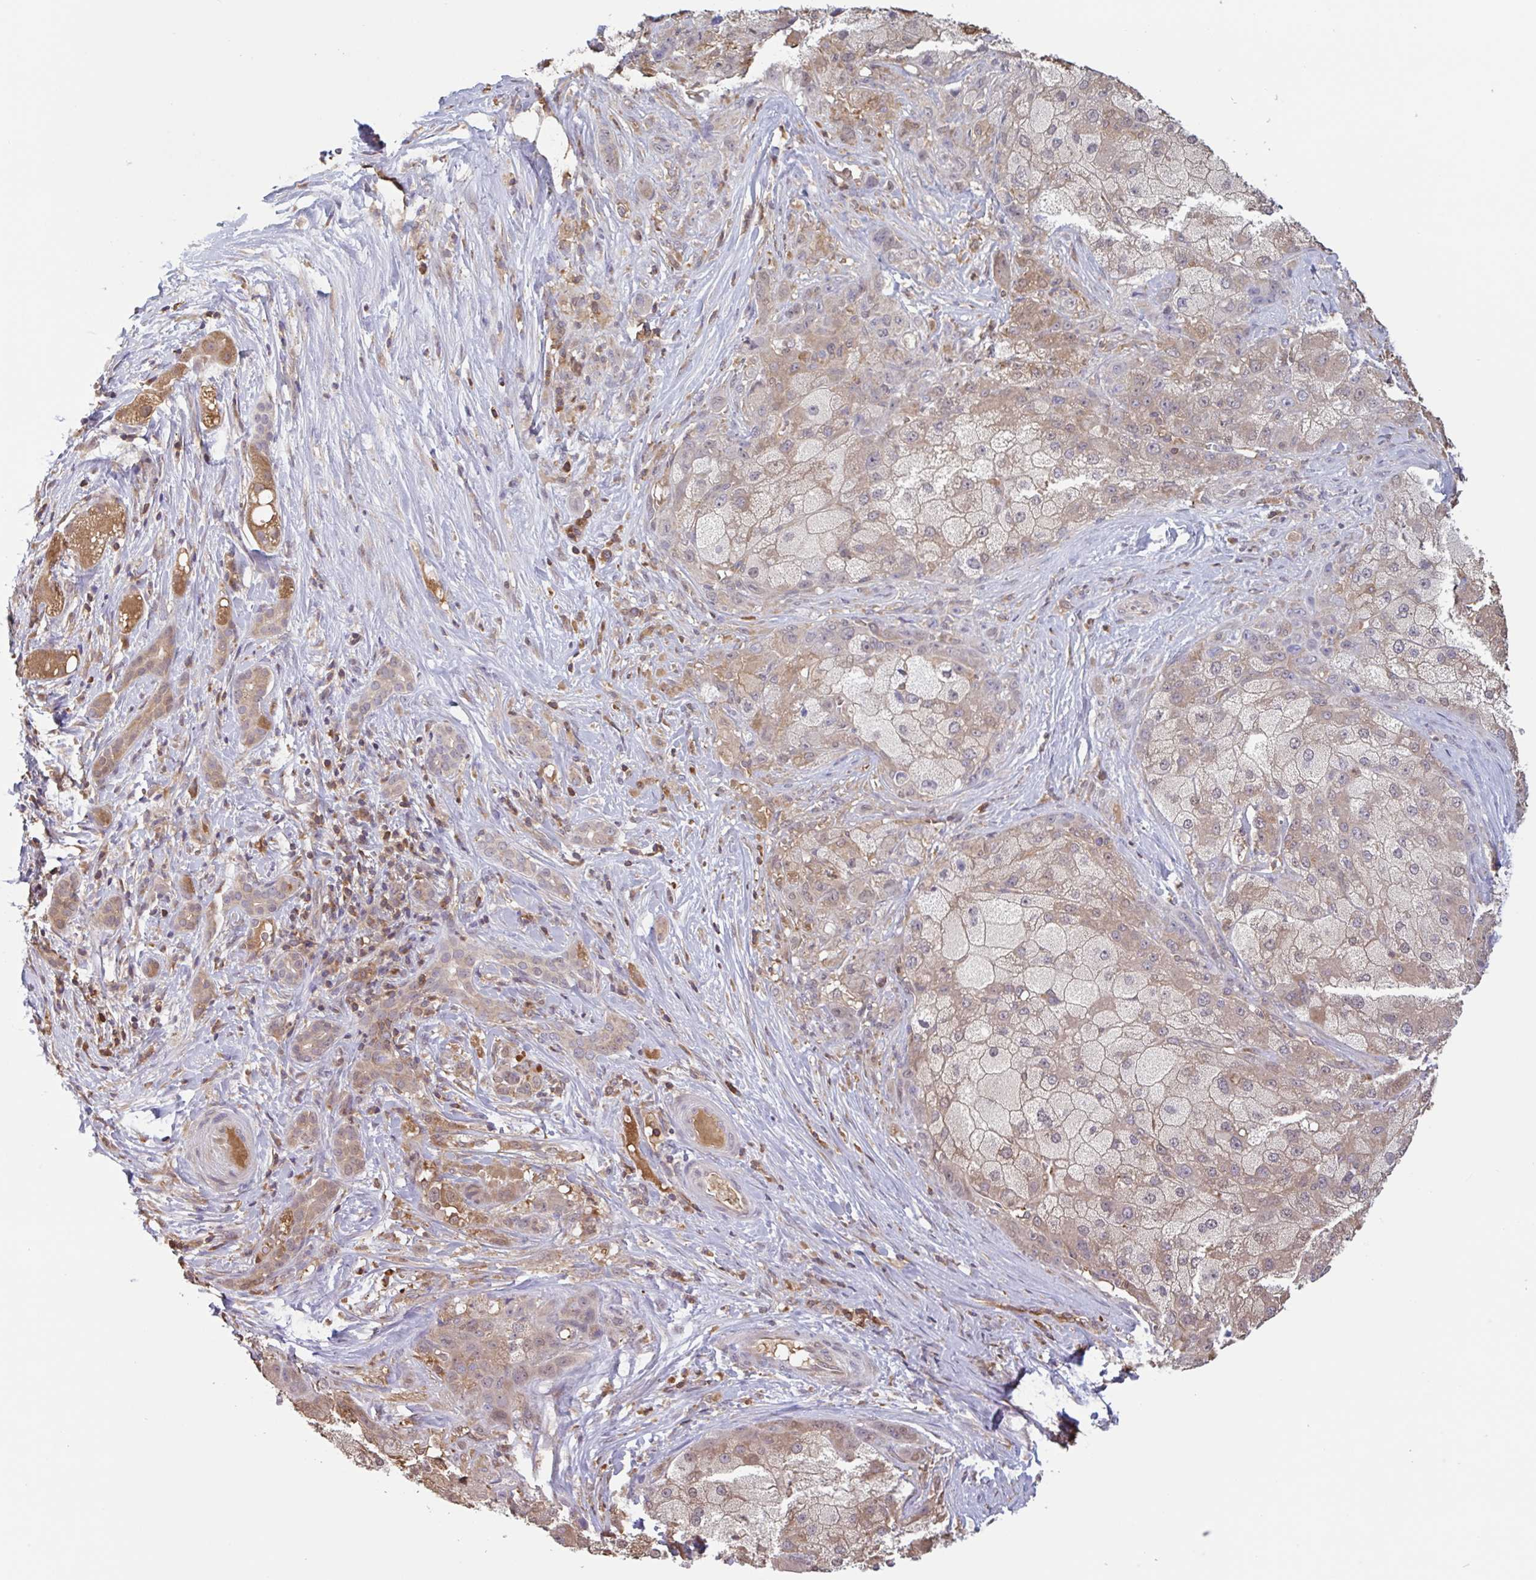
{"staining": {"intensity": "negative", "quantity": "none", "location": "none"}, "tissue": "liver cancer", "cell_type": "Tumor cells", "image_type": "cancer", "snomed": [{"axis": "morphology", "description": "Carcinoma, Hepatocellular, NOS"}, {"axis": "topography", "description": "Liver"}], "caption": "Immunohistochemistry photomicrograph of human liver hepatocellular carcinoma stained for a protein (brown), which displays no staining in tumor cells.", "gene": "OTOP2", "patient": {"sex": "male", "age": 67}}